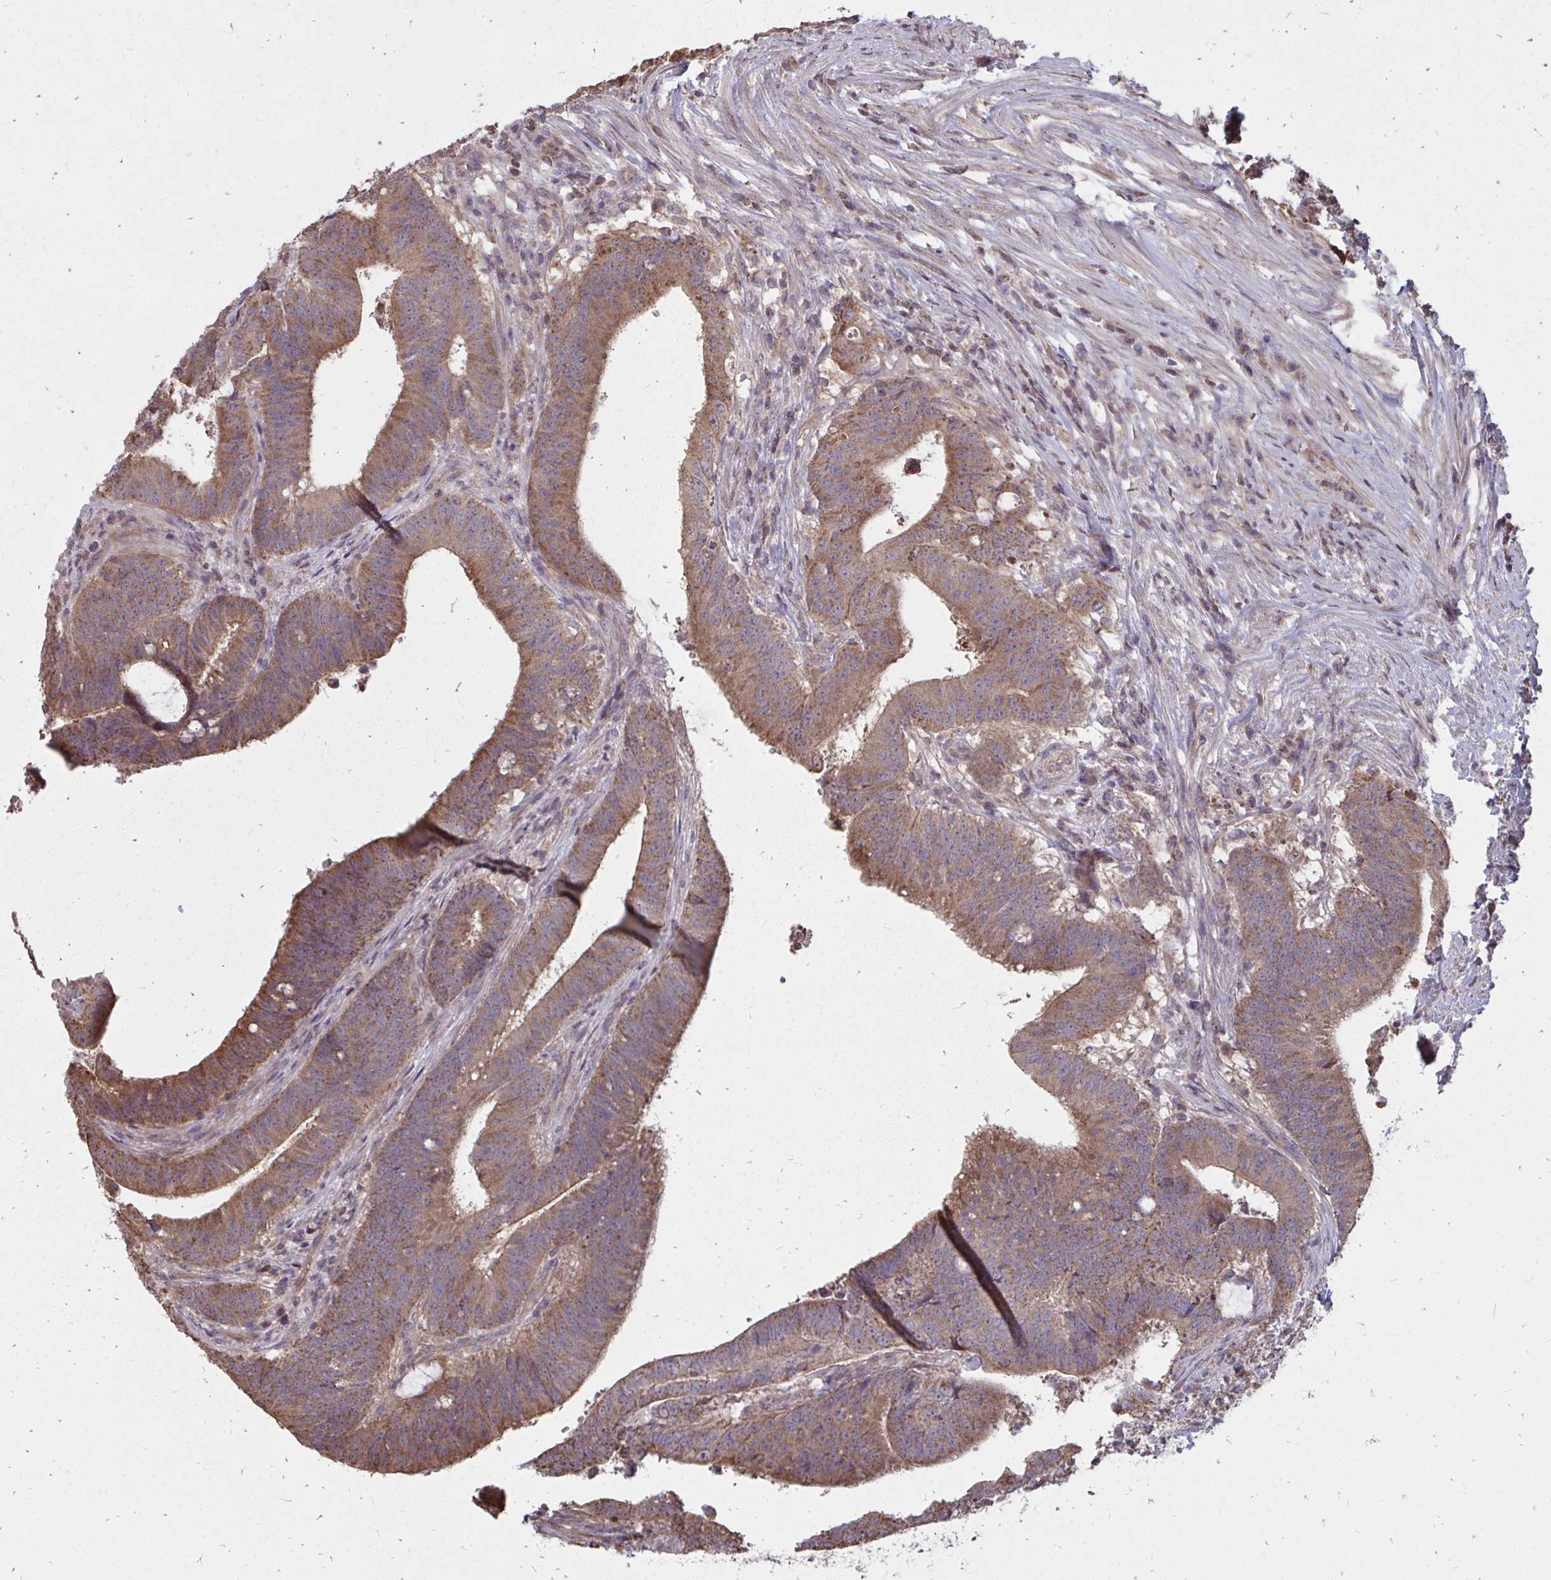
{"staining": {"intensity": "moderate", "quantity": ">75%", "location": "cytoplasmic/membranous"}, "tissue": "colorectal cancer", "cell_type": "Tumor cells", "image_type": "cancer", "snomed": [{"axis": "morphology", "description": "Adenocarcinoma, NOS"}, {"axis": "topography", "description": "Colon"}], "caption": "About >75% of tumor cells in colorectal cancer (adenocarcinoma) reveal moderate cytoplasmic/membranous protein staining as visualized by brown immunohistochemical staining.", "gene": "DNAJA2", "patient": {"sex": "female", "age": 43}}